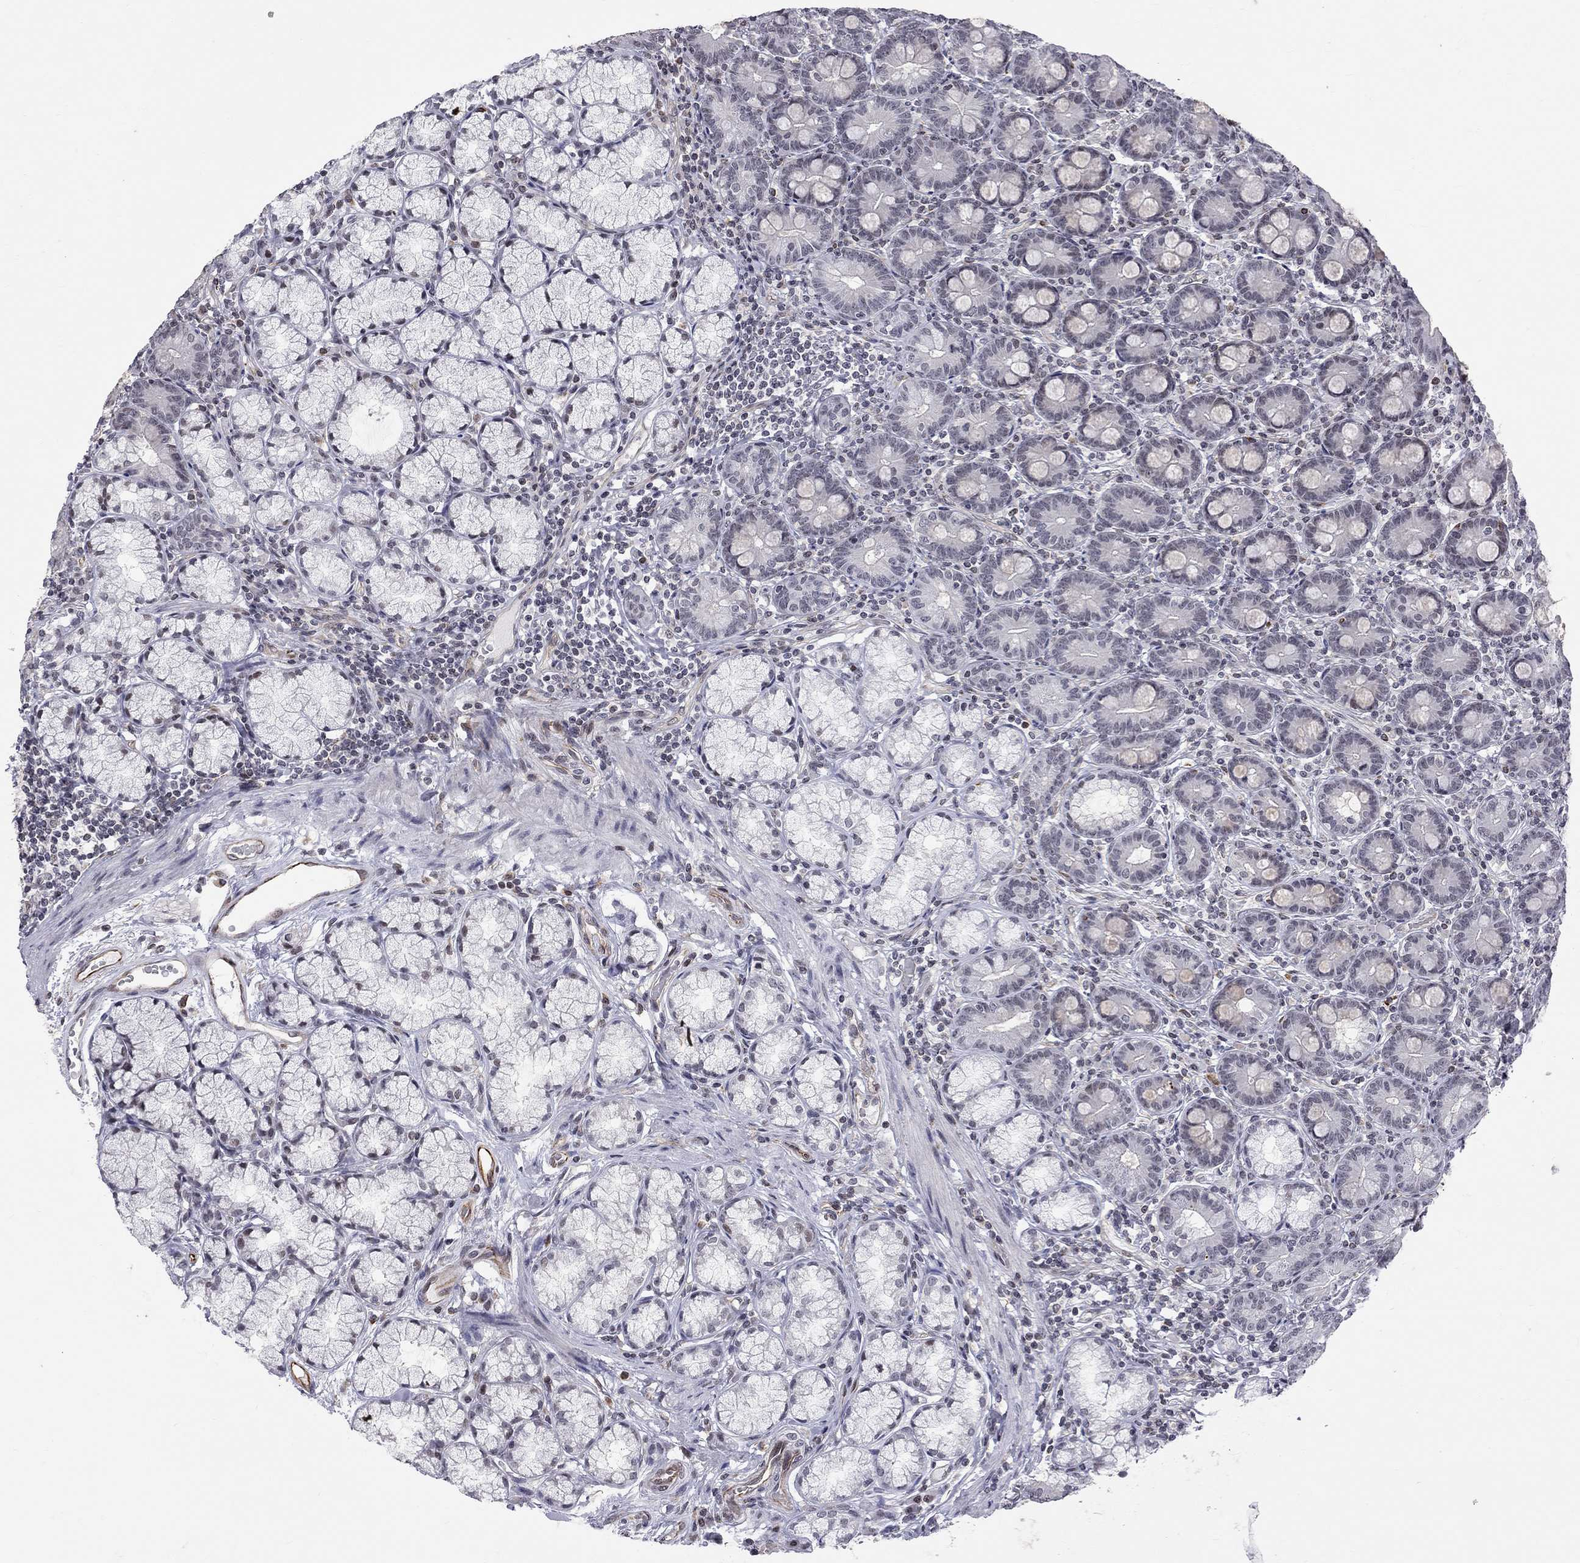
{"staining": {"intensity": "negative", "quantity": "none", "location": "none"}, "tissue": "duodenum", "cell_type": "Glandular cells", "image_type": "normal", "snomed": [{"axis": "morphology", "description": "Normal tissue, NOS"}, {"axis": "topography", "description": "Duodenum"}], "caption": "An immunohistochemistry photomicrograph of benign duodenum is shown. There is no staining in glandular cells of duodenum.", "gene": "MTNR1B", "patient": {"sex": "female", "age": 67}}